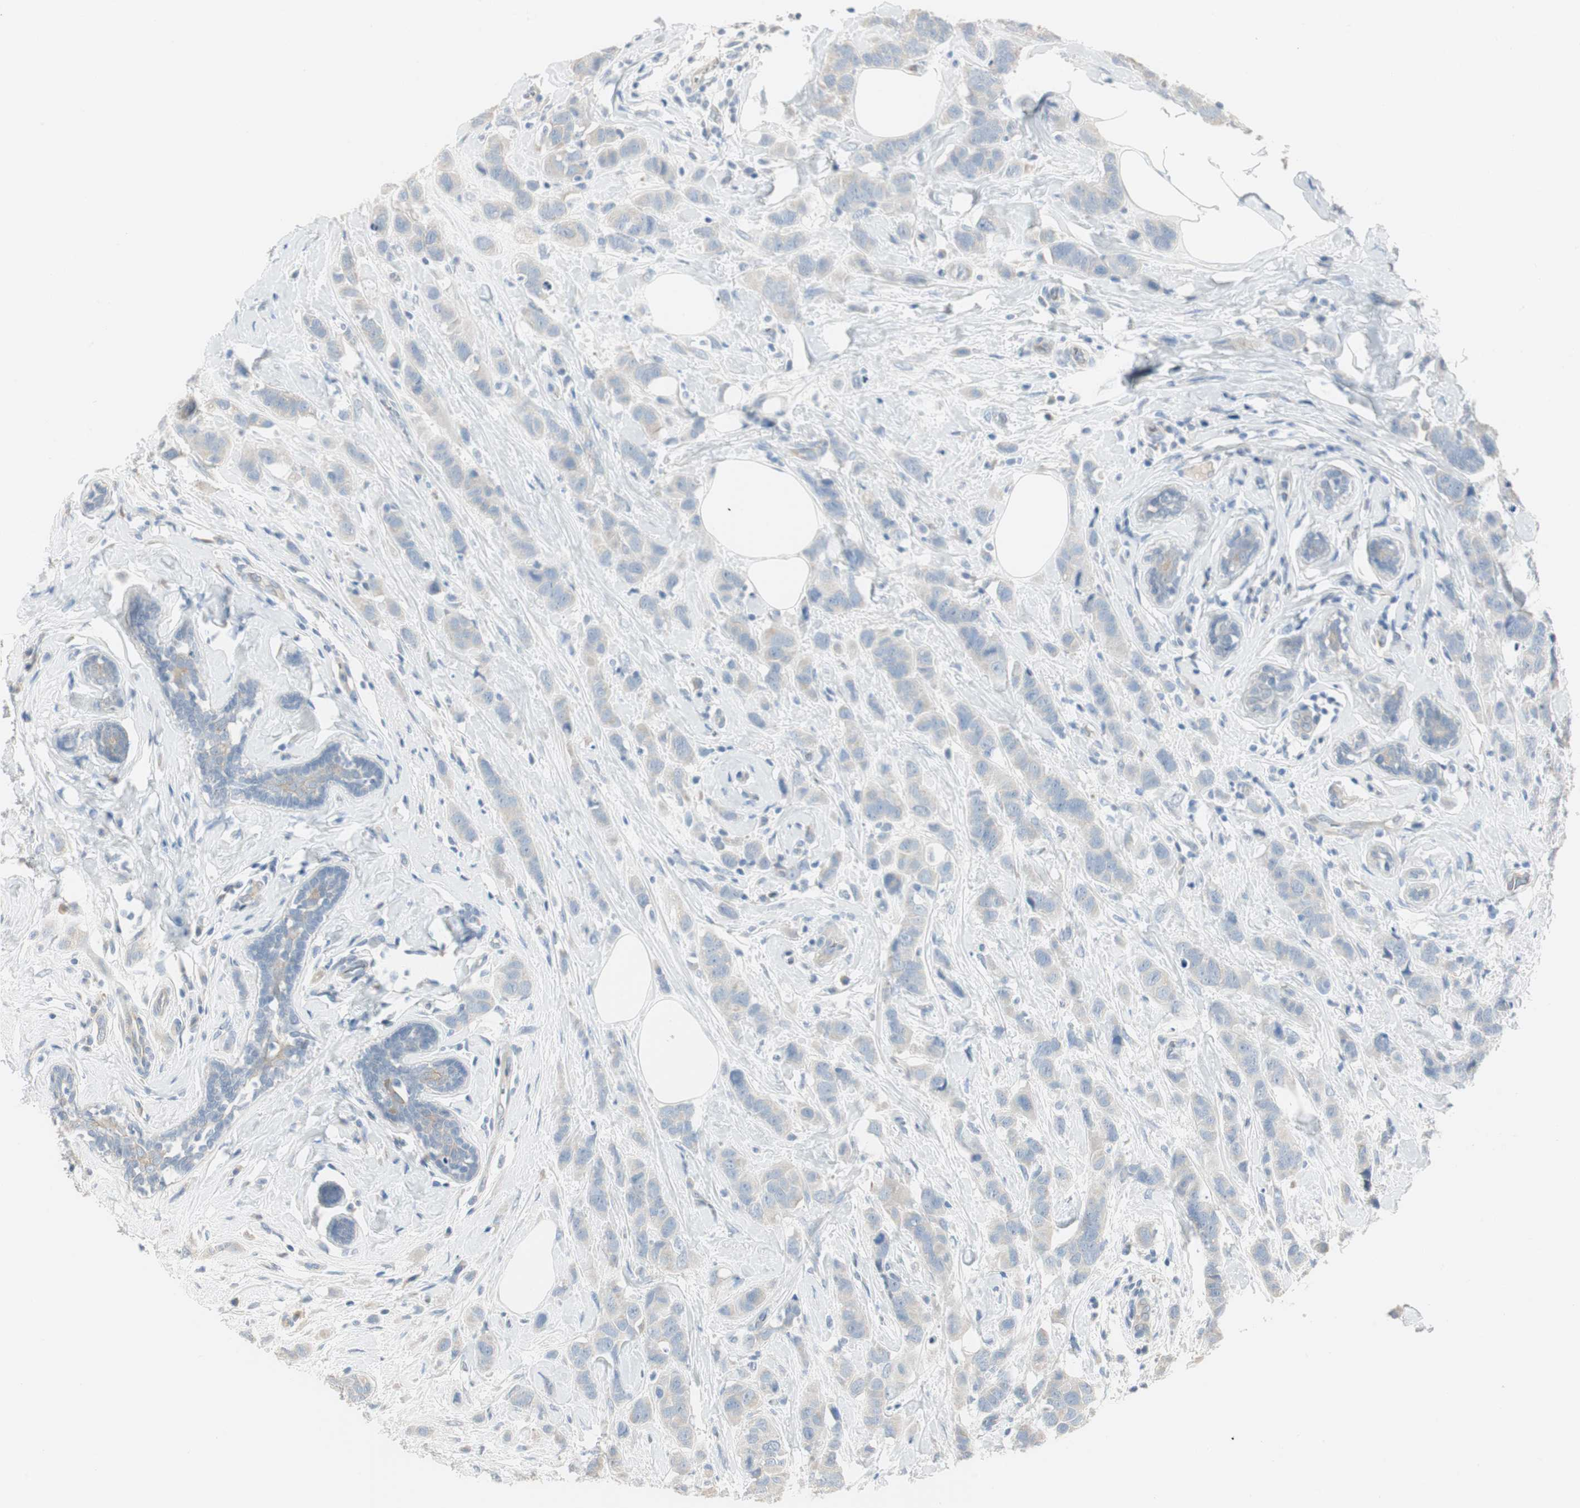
{"staining": {"intensity": "negative", "quantity": "none", "location": "none"}, "tissue": "breast cancer", "cell_type": "Tumor cells", "image_type": "cancer", "snomed": [{"axis": "morphology", "description": "Normal tissue, NOS"}, {"axis": "morphology", "description": "Duct carcinoma"}, {"axis": "topography", "description": "Breast"}], "caption": "Immunohistochemistry (IHC) of intraductal carcinoma (breast) exhibits no positivity in tumor cells.", "gene": "SPINK4", "patient": {"sex": "female", "age": 50}}